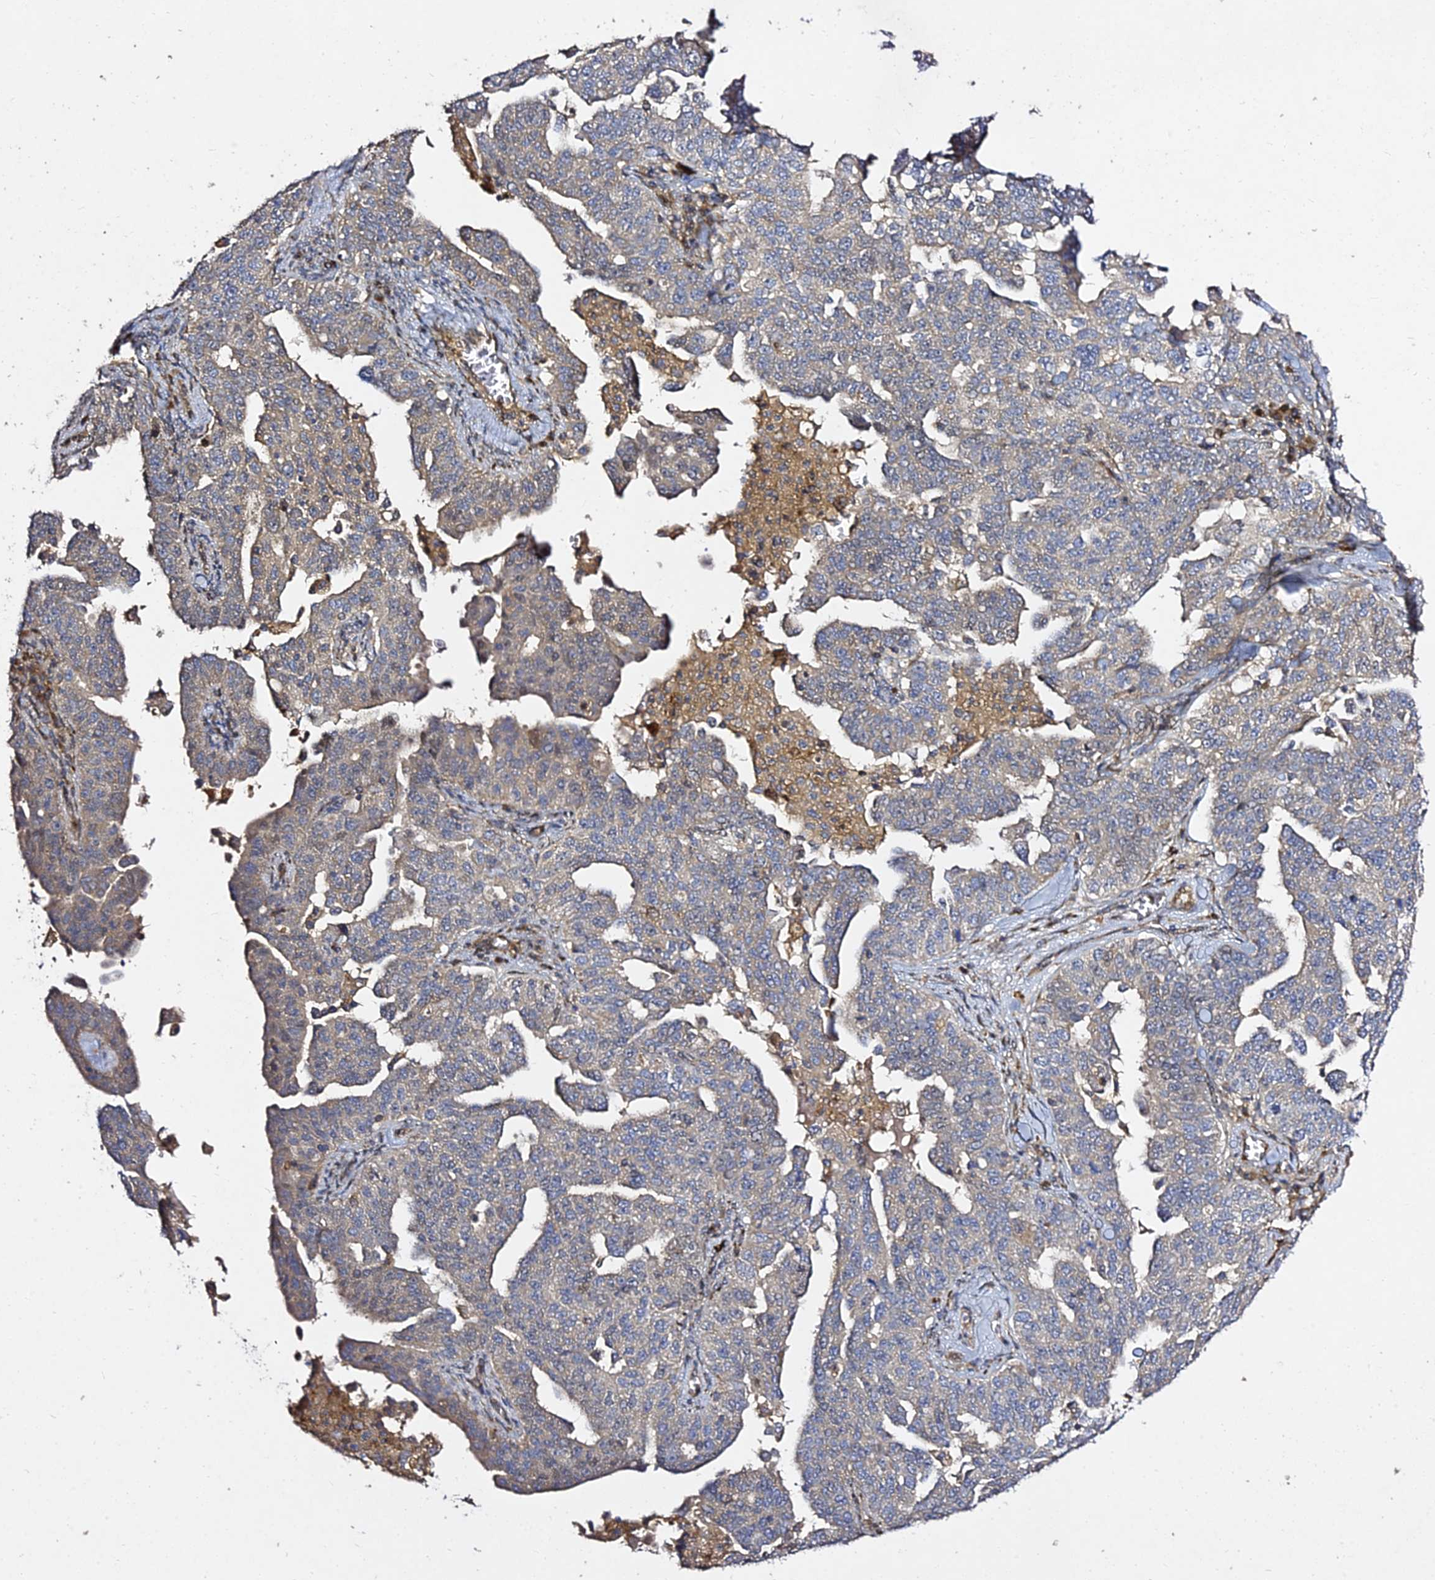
{"staining": {"intensity": "weak", "quantity": "25%-75%", "location": "cytoplasmic/membranous"}, "tissue": "ovarian cancer", "cell_type": "Tumor cells", "image_type": "cancer", "snomed": [{"axis": "morphology", "description": "Carcinoma, endometroid"}, {"axis": "topography", "description": "Ovary"}], "caption": "High-magnification brightfield microscopy of endometroid carcinoma (ovarian) stained with DAB (brown) and counterstained with hematoxylin (blue). tumor cells exhibit weak cytoplasmic/membranous expression is appreciated in about25%-75% of cells.", "gene": "GRTP1", "patient": {"sex": "female", "age": 62}}